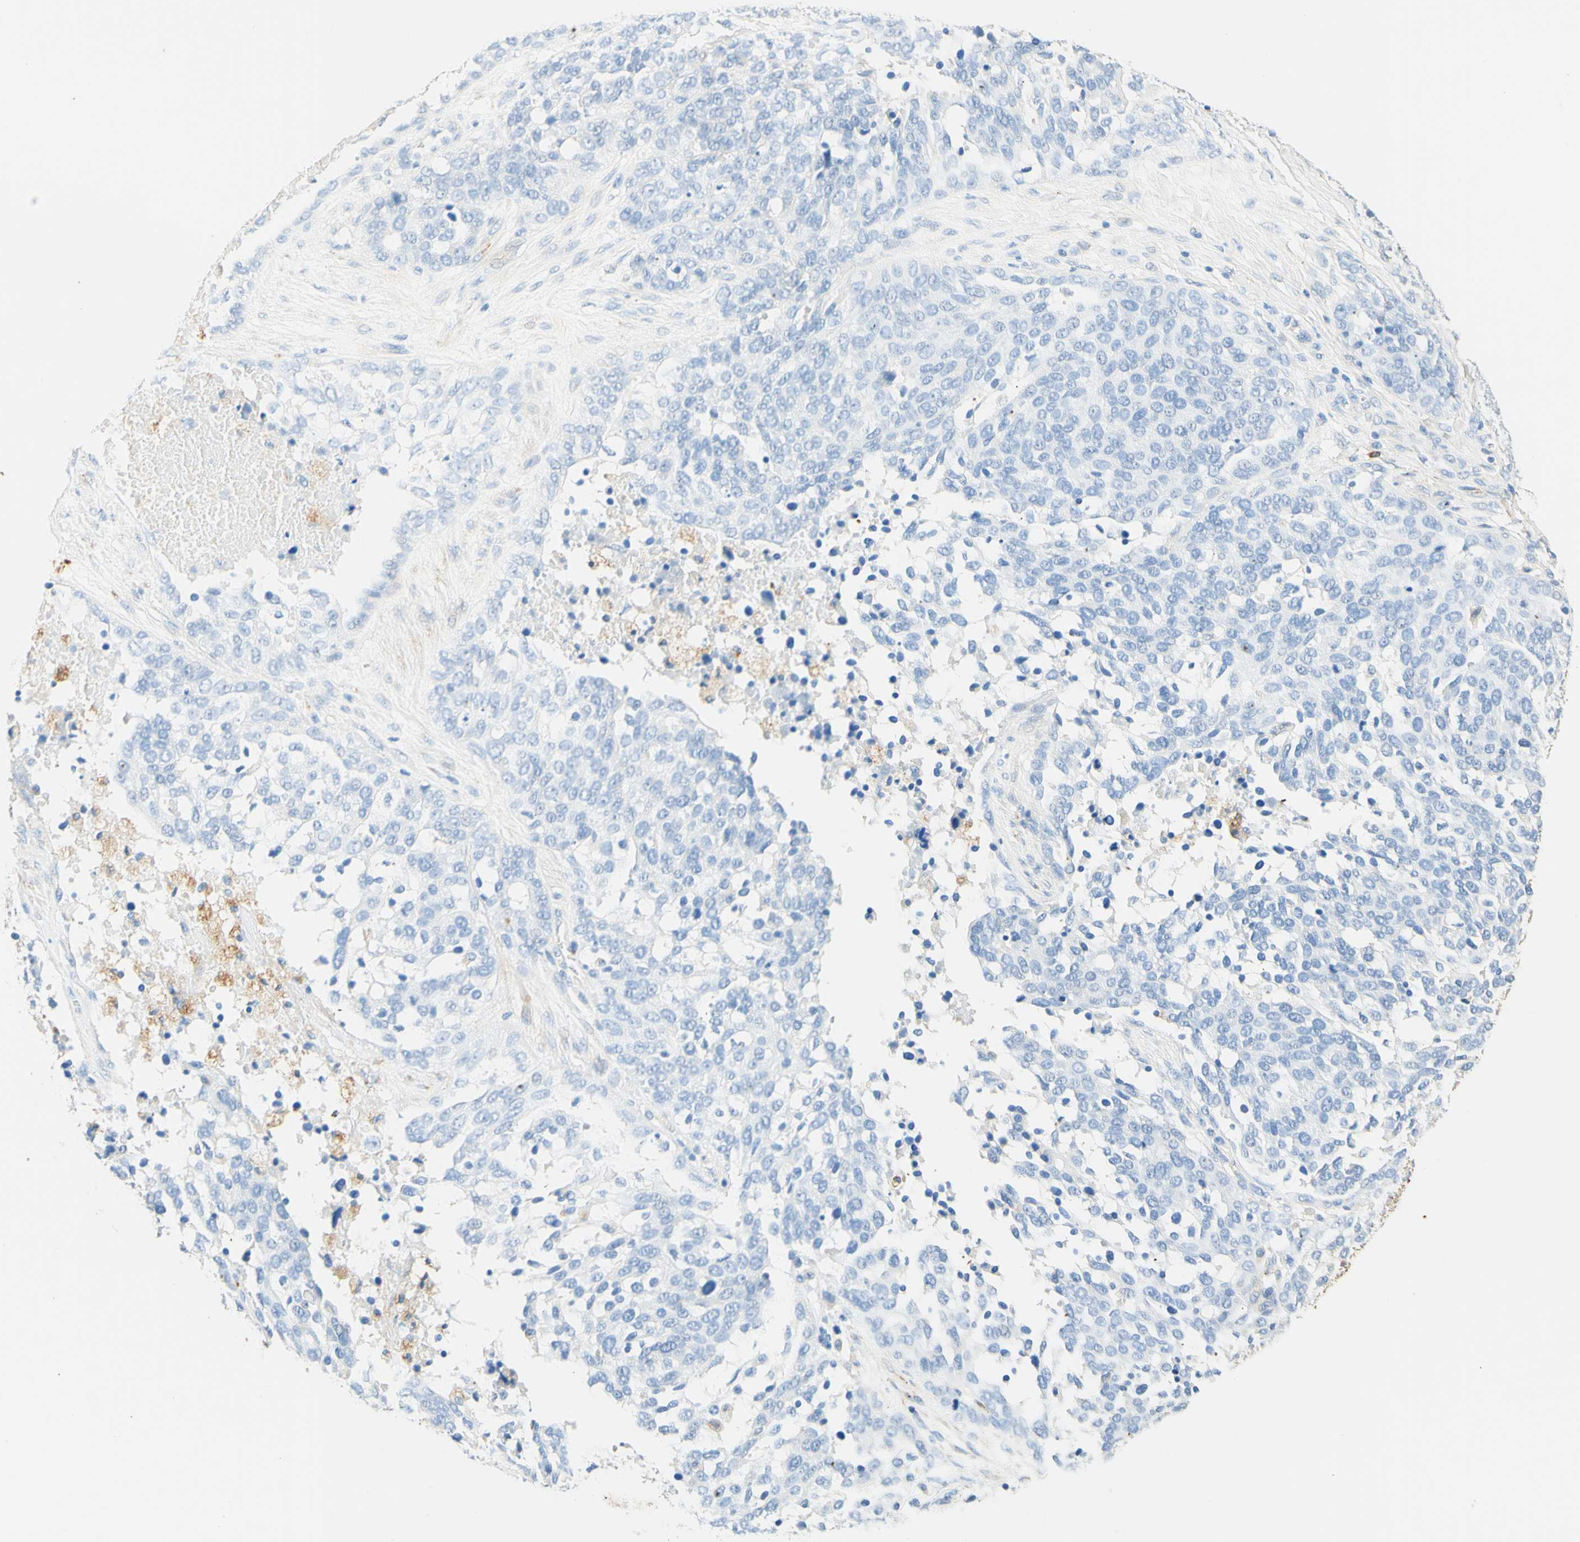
{"staining": {"intensity": "negative", "quantity": "none", "location": "none"}, "tissue": "ovarian cancer", "cell_type": "Tumor cells", "image_type": "cancer", "snomed": [{"axis": "morphology", "description": "Cystadenocarcinoma, serous, NOS"}, {"axis": "topography", "description": "Ovary"}], "caption": "The histopathology image demonstrates no significant staining in tumor cells of serous cystadenocarcinoma (ovarian). The staining is performed using DAB (3,3'-diaminobenzidine) brown chromogen with nuclei counter-stained in using hematoxylin.", "gene": "CD63", "patient": {"sex": "female", "age": 44}}